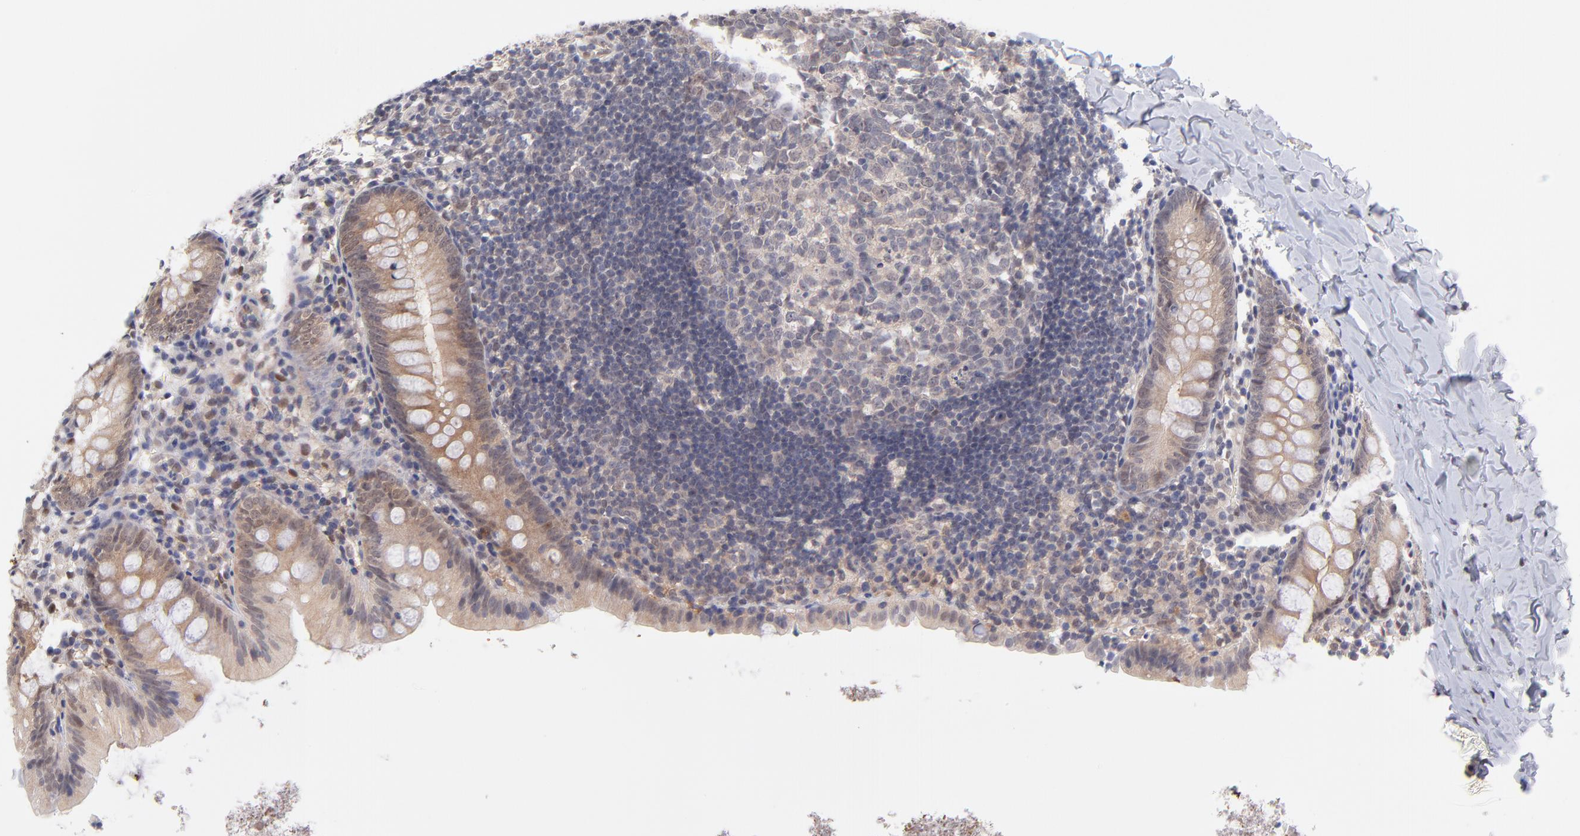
{"staining": {"intensity": "weak", "quantity": ">75%", "location": "cytoplasmic/membranous"}, "tissue": "appendix", "cell_type": "Glandular cells", "image_type": "normal", "snomed": [{"axis": "morphology", "description": "Normal tissue, NOS"}, {"axis": "topography", "description": "Appendix"}], "caption": "DAB (3,3'-diaminobenzidine) immunohistochemical staining of normal appendix exhibits weak cytoplasmic/membranous protein positivity in about >75% of glandular cells.", "gene": "UBE2E2", "patient": {"sex": "female", "age": 9}}